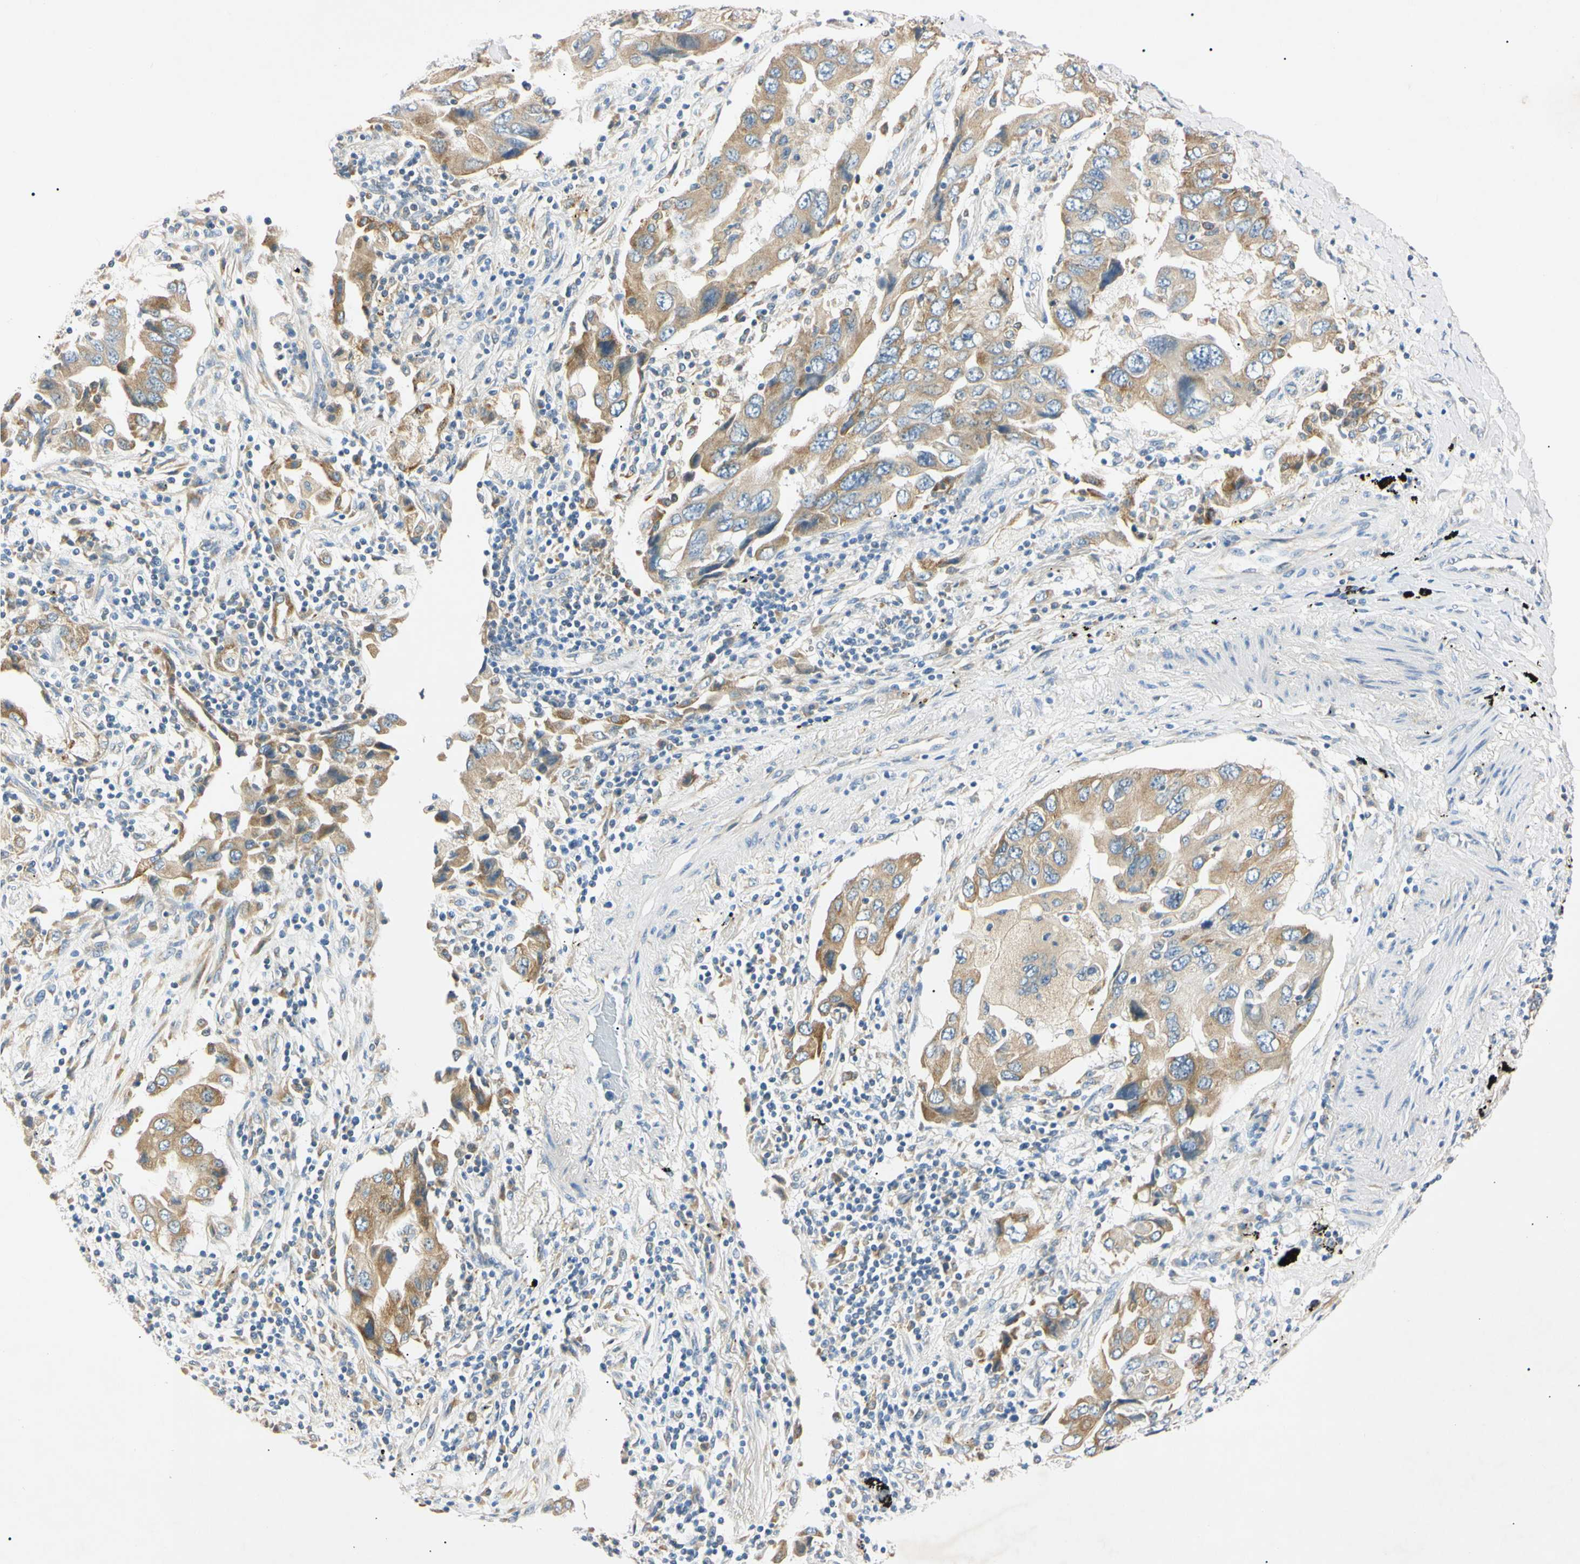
{"staining": {"intensity": "moderate", "quantity": ">75%", "location": "cytoplasmic/membranous"}, "tissue": "lung cancer", "cell_type": "Tumor cells", "image_type": "cancer", "snomed": [{"axis": "morphology", "description": "Adenocarcinoma, NOS"}, {"axis": "topography", "description": "Lung"}], "caption": "Lung cancer (adenocarcinoma) was stained to show a protein in brown. There is medium levels of moderate cytoplasmic/membranous staining in approximately >75% of tumor cells.", "gene": "DNAJB12", "patient": {"sex": "female", "age": 65}}